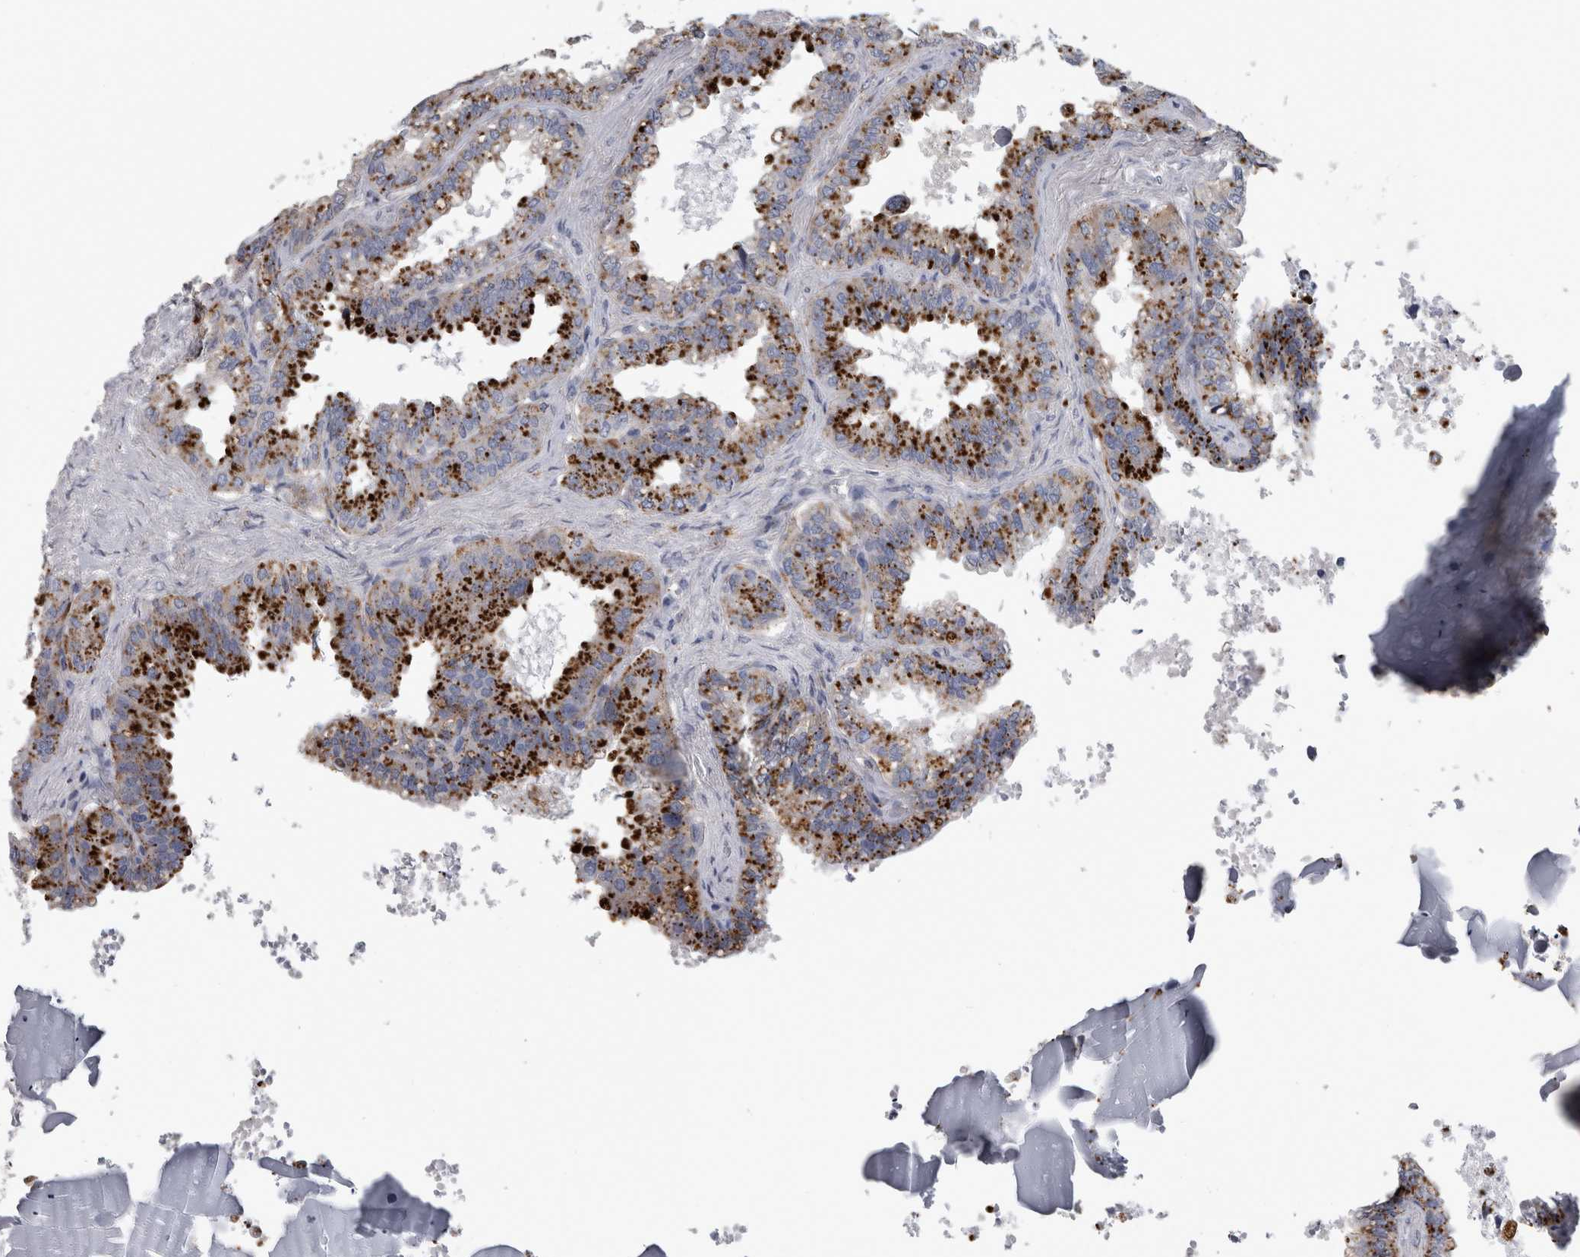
{"staining": {"intensity": "strong", "quantity": ">75%", "location": "cytoplasmic/membranous"}, "tissue": "seminal vesicle", "cell_type": "Glandular cells", "image_type": "normal", "snomed": [{"axis": "morphology", "description": "Normal tissue, NOS"}, {"axis": "topography", "description": "Seminal veicle"}], "caption": "IHC staining of benign seminal vesicle, which demonstrates high levels of strong cytoplasmic/membranous positivity in about >75% of glandular cells indicating strong cytoplasmic/membranous protein expression. The staining was performed using DAB (3,3'-diaminobenzidine) (brown) for protein detection and nuclei were counterstained in hematoxylin (blue).", "gene": "DPP7", "patient": {"sex": "male", "age": 46}}